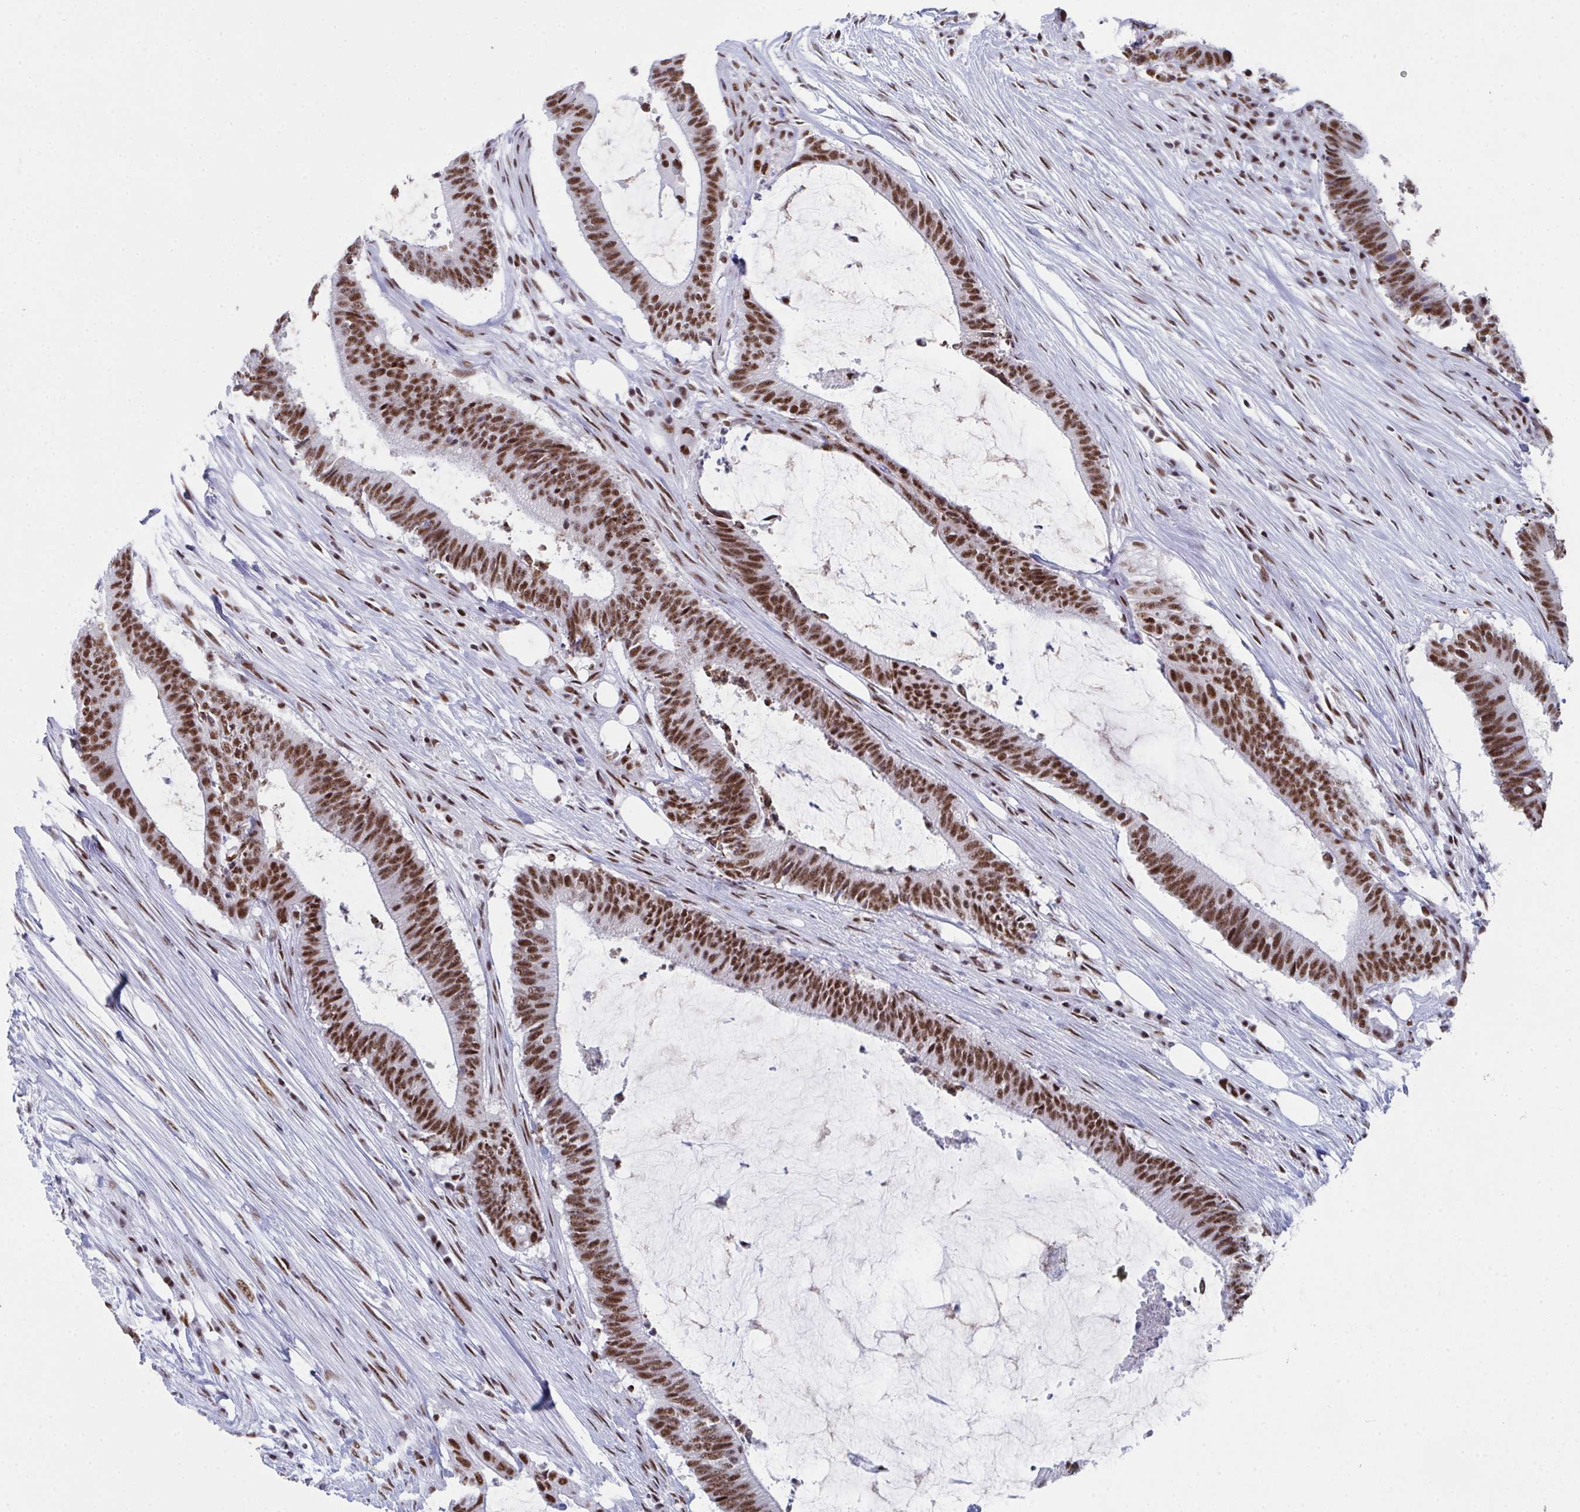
{"staining": {"intensity": "moderate", "quantity": ">75%", "location": "nuclear"}, "tissue": "colorectal cancer", "cell_type": "Tumor cells", "image_type": "cancer", "snomed": [{"axis": "morphology", "description": "Adenocarcinoma, NOS"}, {"axis": "topography", "description": "Colon"}], "caption": "This micrograph shows adenocarcinoma (colorectal) stained with immunohistochemistry (IHC) to label a protein in brown. The nuclear of tumor cells show moderate positivity for the protein. Nuclei are counter-stained blue.", "gene": "SNRNP70", "patient": {"sex": "female", "age": 43}}